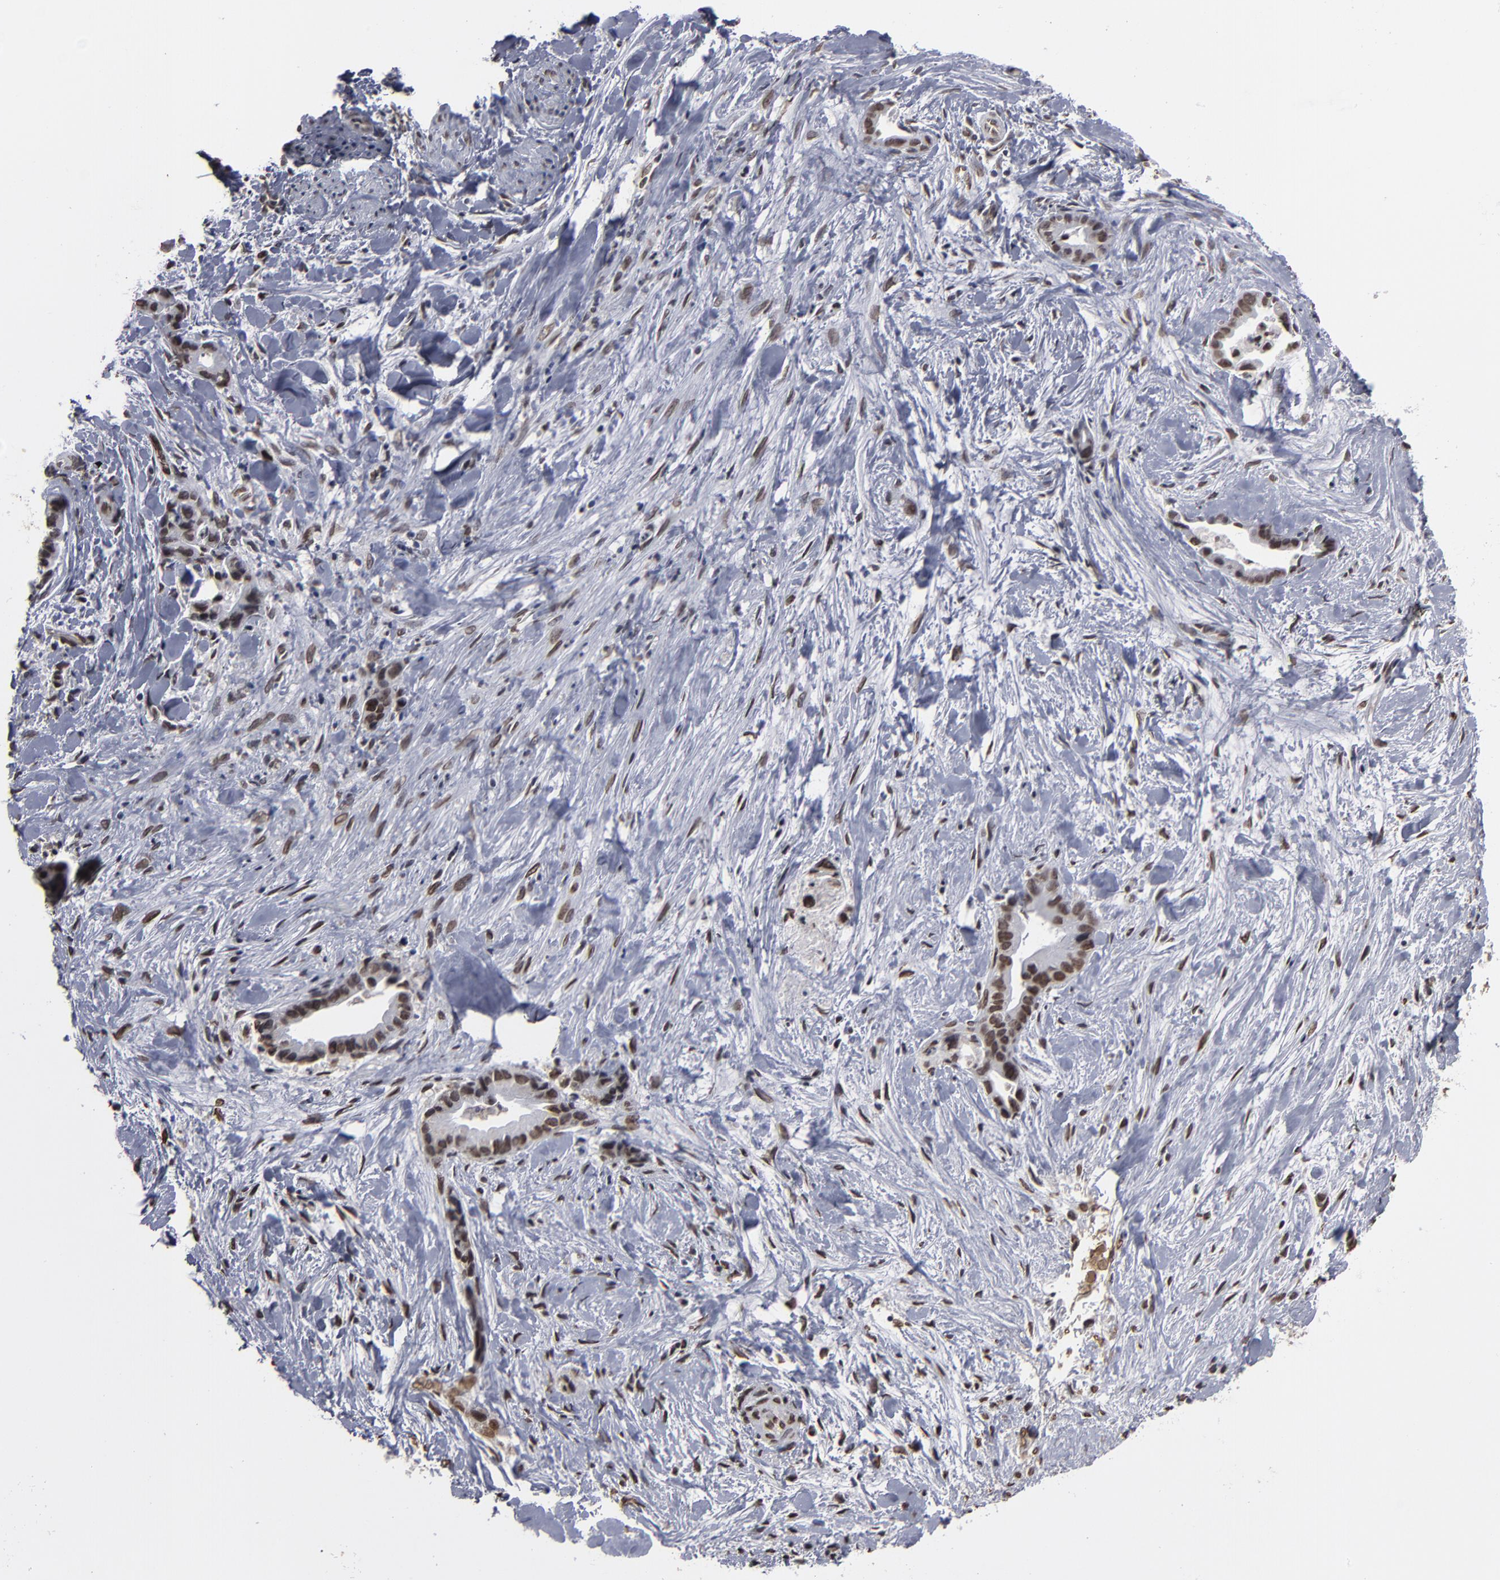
{"staining": {"intensity": "moderate", "quantity": ">75%", "location": "nuclear"}, "tissue": "liver cancer", "cell_type": "Tumor cells", "image_type": "cancer", "snomed": [{"axis": "morphology", "description": "Cholangiocarcinoma"}, {"axis": "topography", "description": "Liver"}], "caption": "A micrograph of cholangiocarcinoma (liver) stained for a protein shows moderate nuclear brown staining in tumor cells. Nuclei are stained in blue.", "gene": "BAZ1A", "patient": {"sex": "female", "age": 55}}